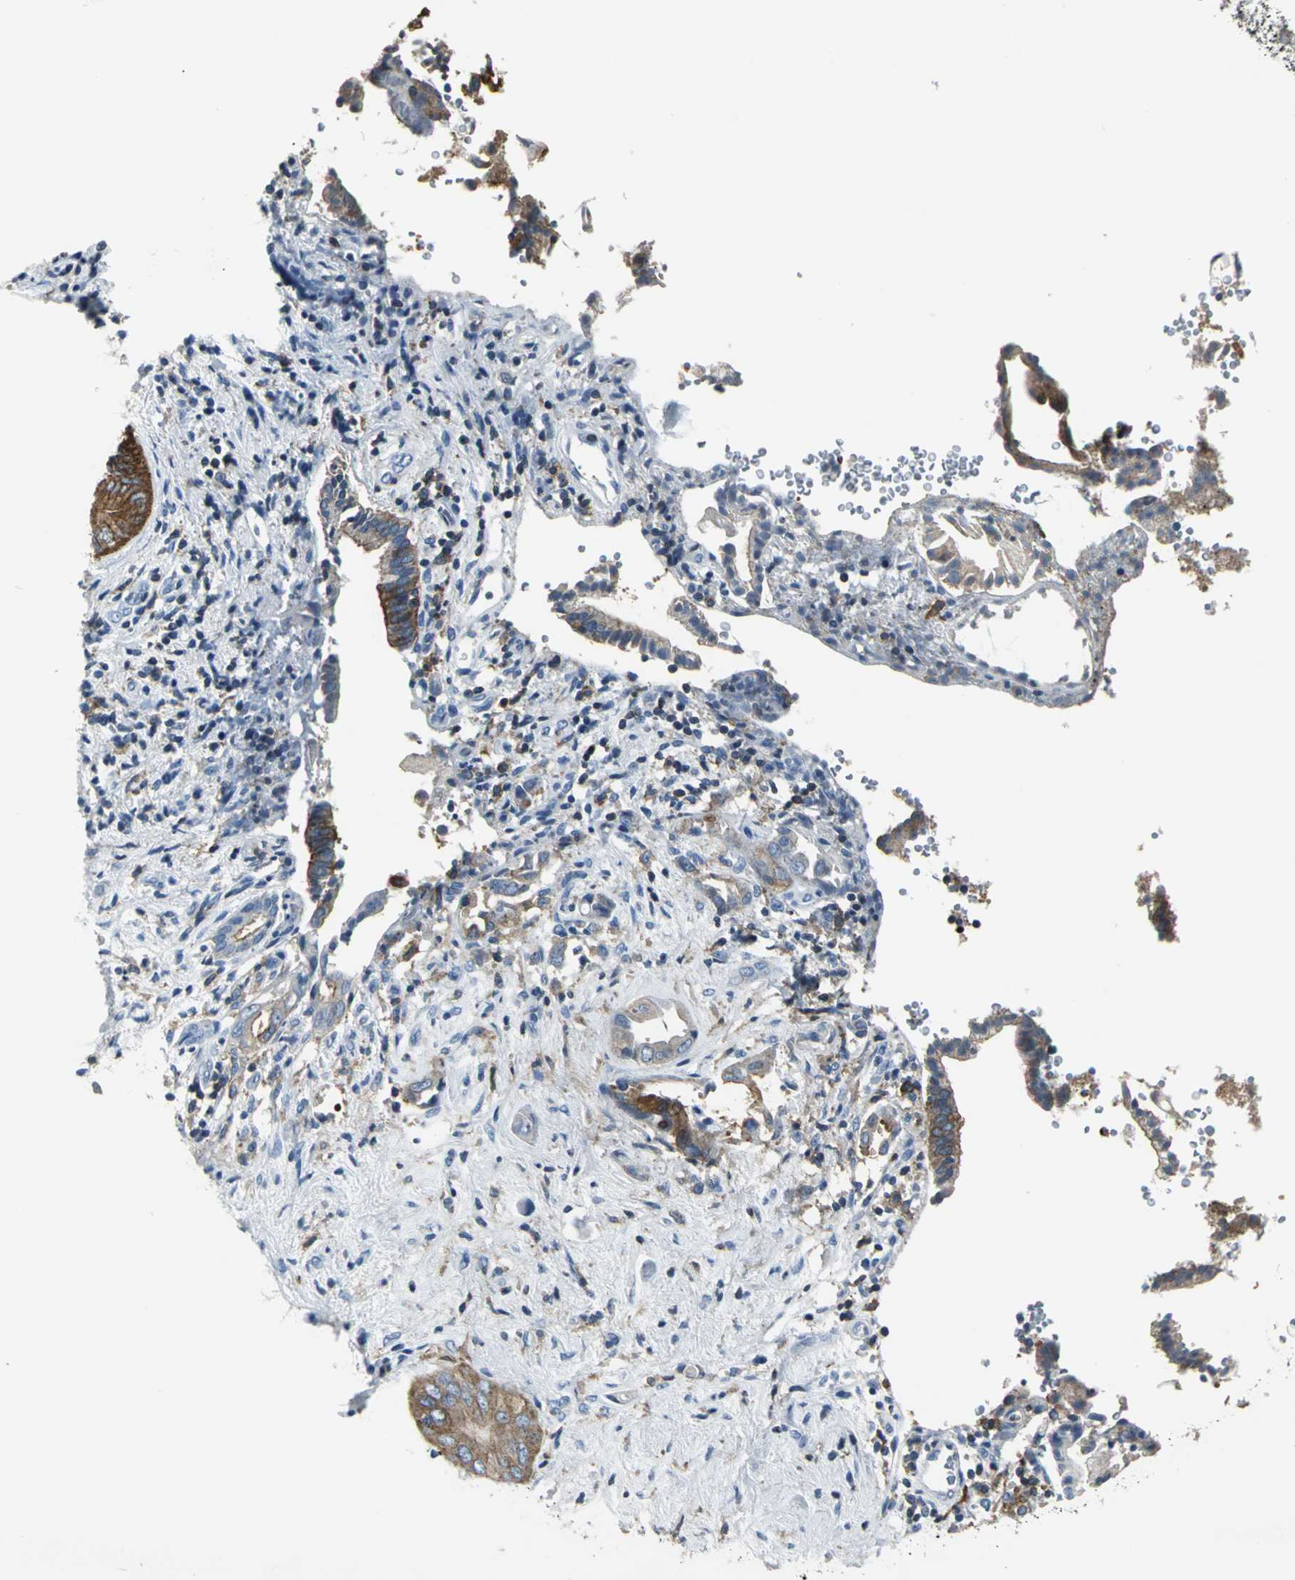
{"staining": {"intensity": "moderate", "quantity": "25%-75%", "location": "cytoplasmic/membranous"}, "tissue": "liver cancer", "cell_type": "Tumor cells", "image_type": "cancer", "snomed": [{"axis": "morphology", "description": "Cholangiocarcinoma"}, {"axis": "topography", "description": "Liver"}], "caption": "A brown stain shows moderate cytoplasmic/membranous expression of a protein in liver cholangiocarcinoma tumor cells.", "gene": "IQGAP2", "patient": {"sex": "male", "age": 58}}